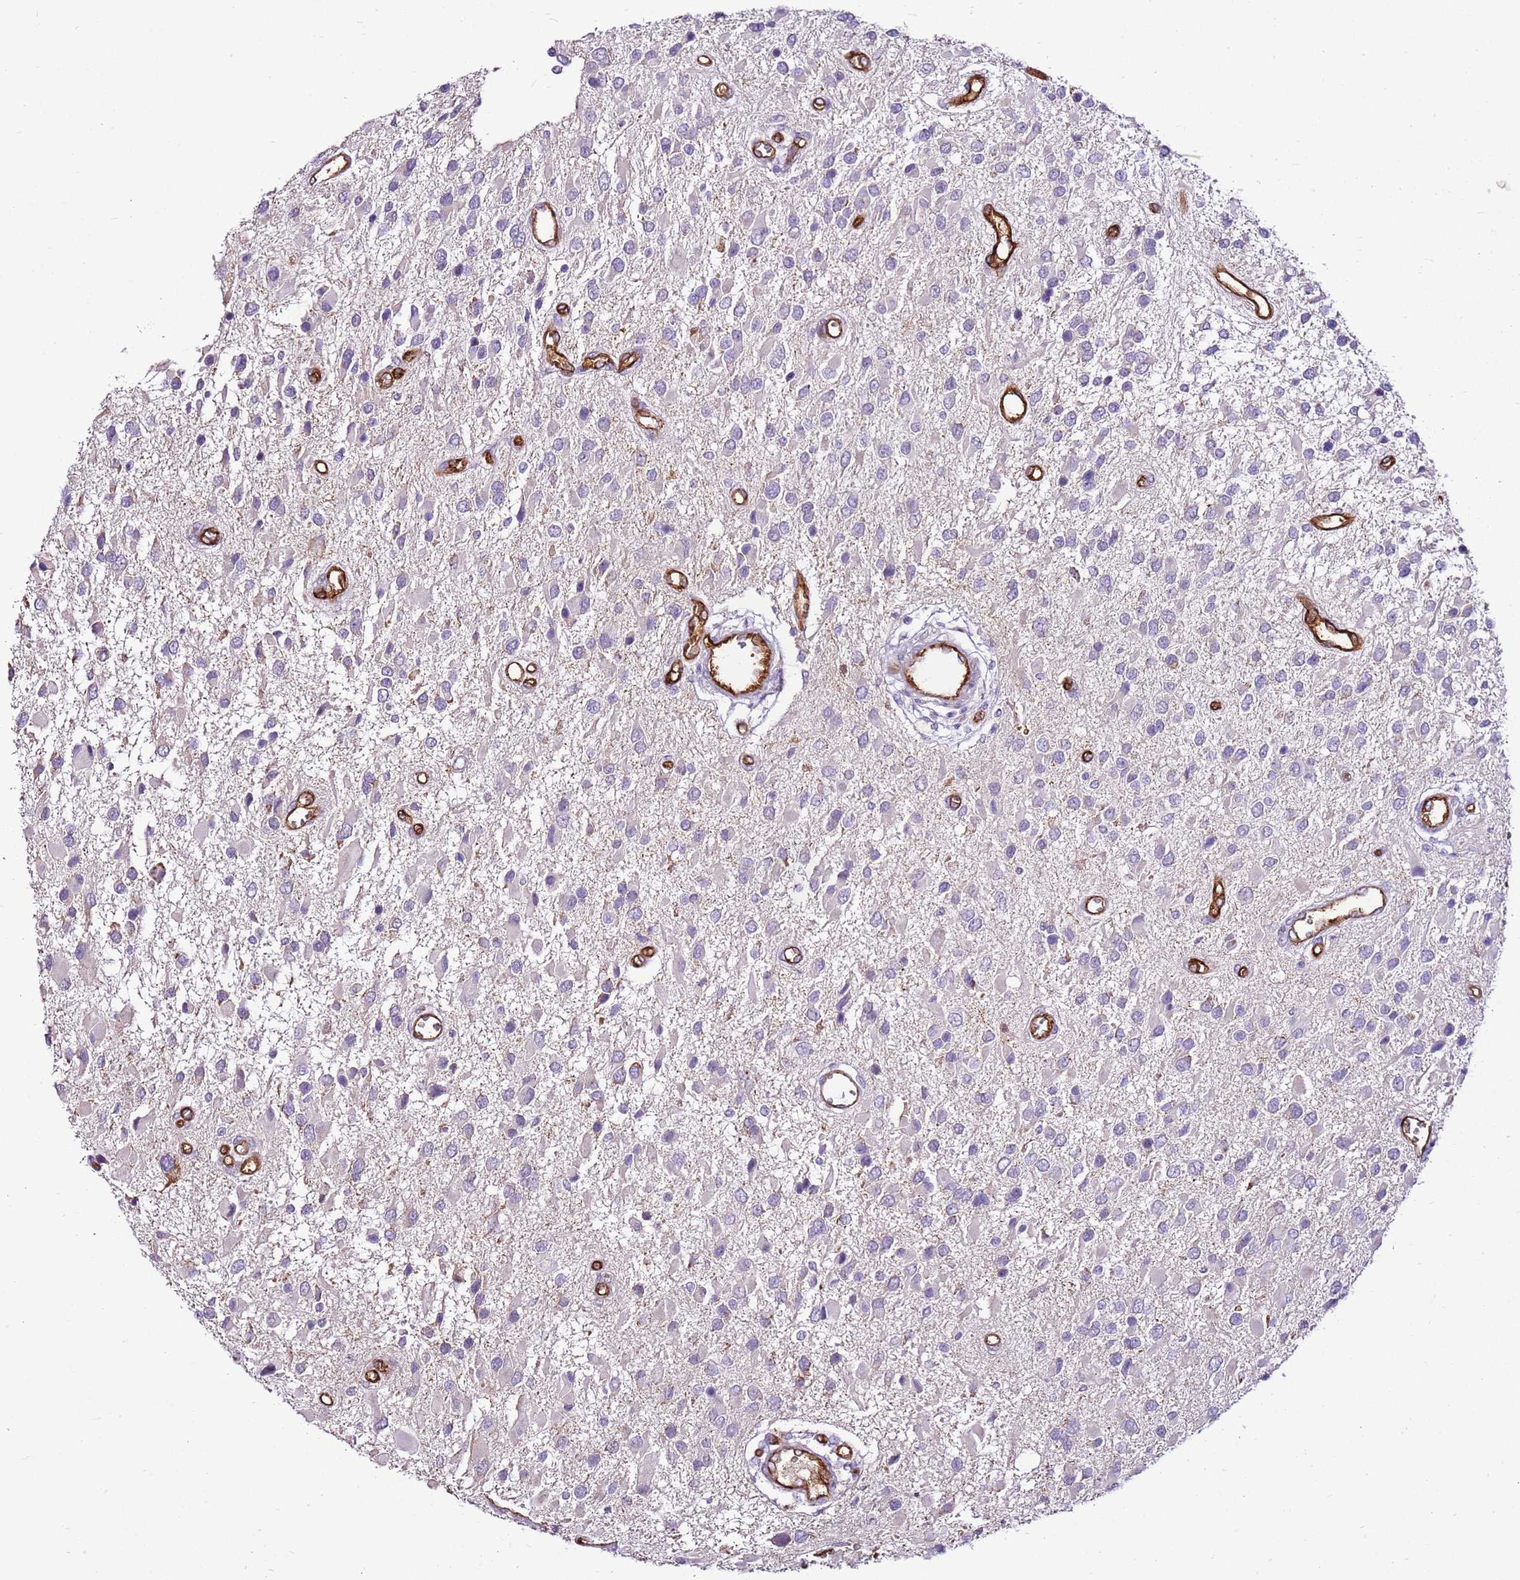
{"staining": {"intensity": "negative", "quantity": "none", "location": "none"}, "tissue": "glioma", "cell_type": "Tumor cells", "image_type": "cancer", "snomed": [{"axis": "morphology", "description": "Glioma, malignant, High grade"}, {"axis": "topography", "description": "Brain"}], "caption": "An image of human glioma is negative for staining in tumor cells.", "gene": "SLC38A5", "patient": {"sex": "male", "age": 53}}